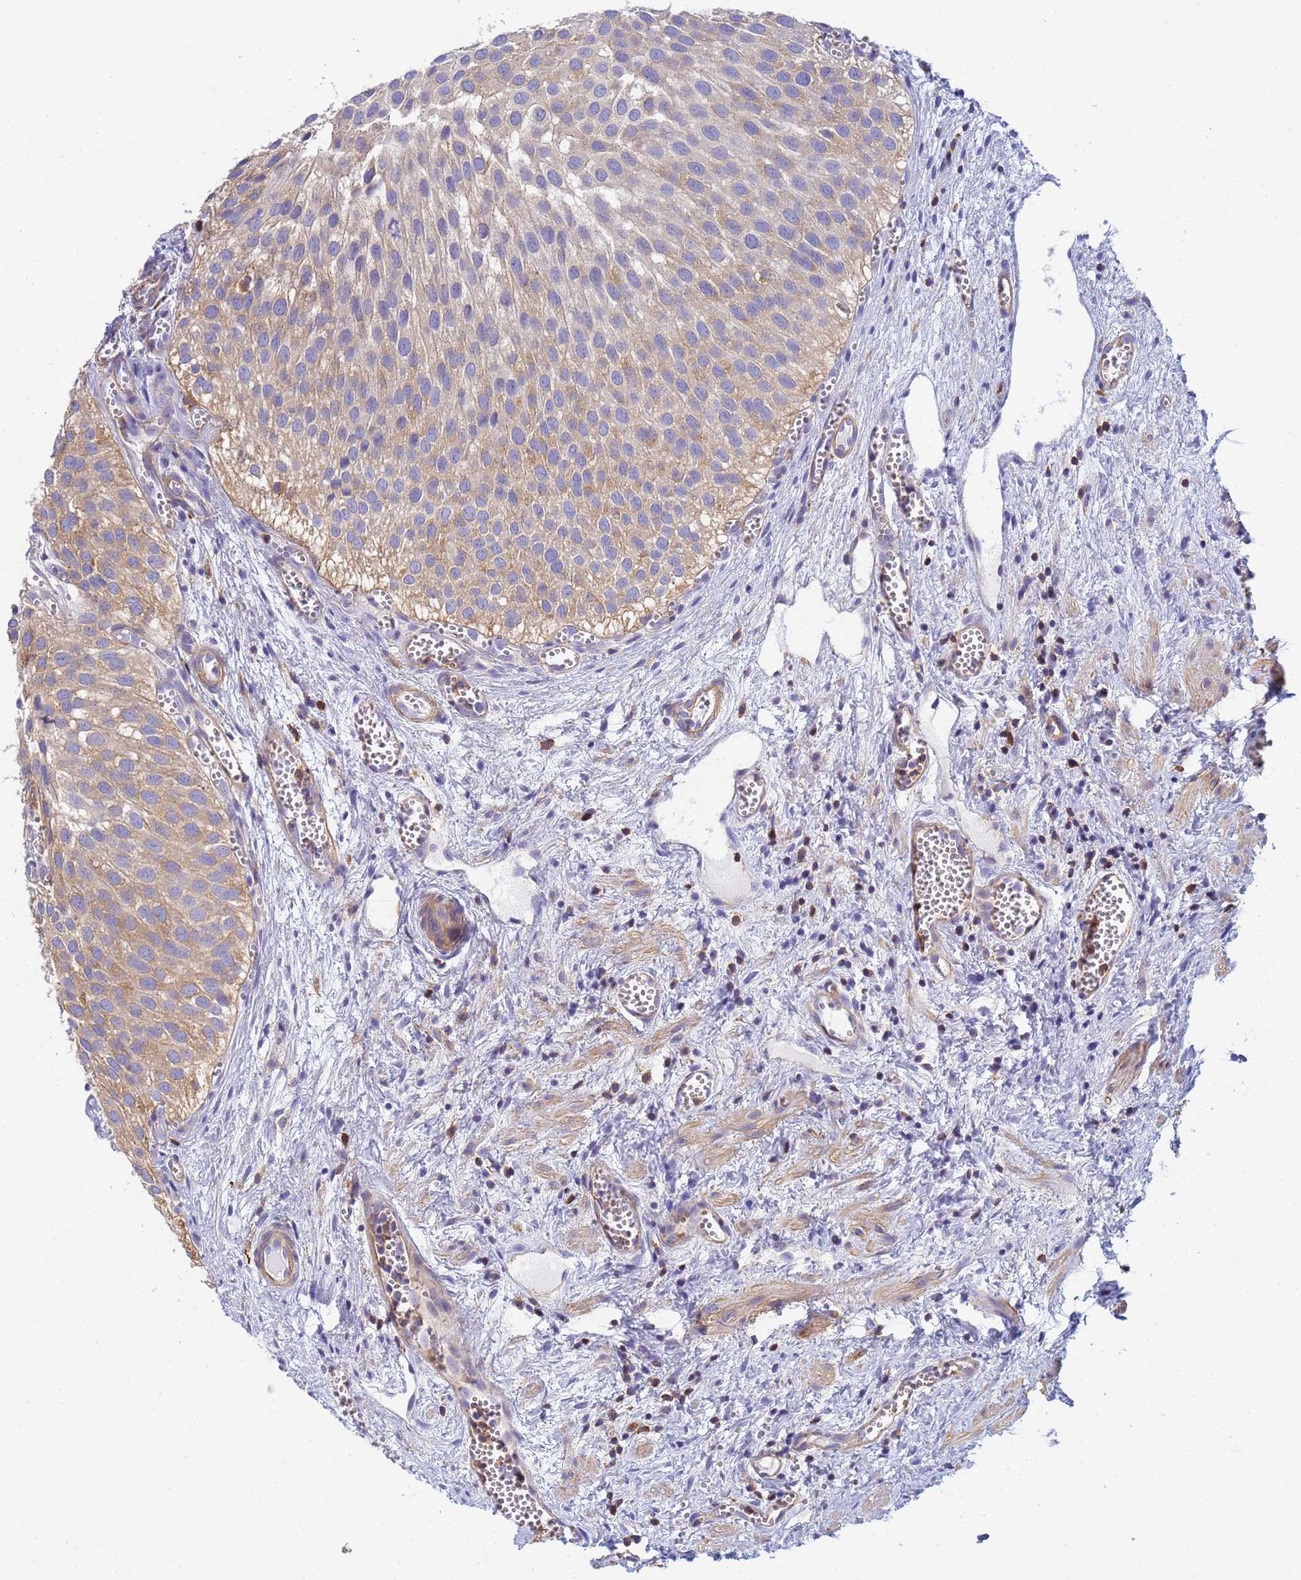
{"staining": {"intensity": "weak", "quantity": "25%-75%", "location": "cytoplasmic/membranous"}, "tissue": "urothelial cancer", "cell_type": "Tumor cells", "image_type": "cancer", "snomed": [{"axis": "morphology", "description": "Urothelial carcinoma, Low grade"}, {"axis": "topography", "description": "Urinary bladder"}], "caption": "DAB immunohistochemical staining of human urothelial cancer shows weak cytoplasmic/membranous protein expression in about 25%-75% of tumor cells. (IHC, brightfield microscopy, high magnification).", "gene": "ZNG1B", "patient": {"sex": "male", "age": 88}}